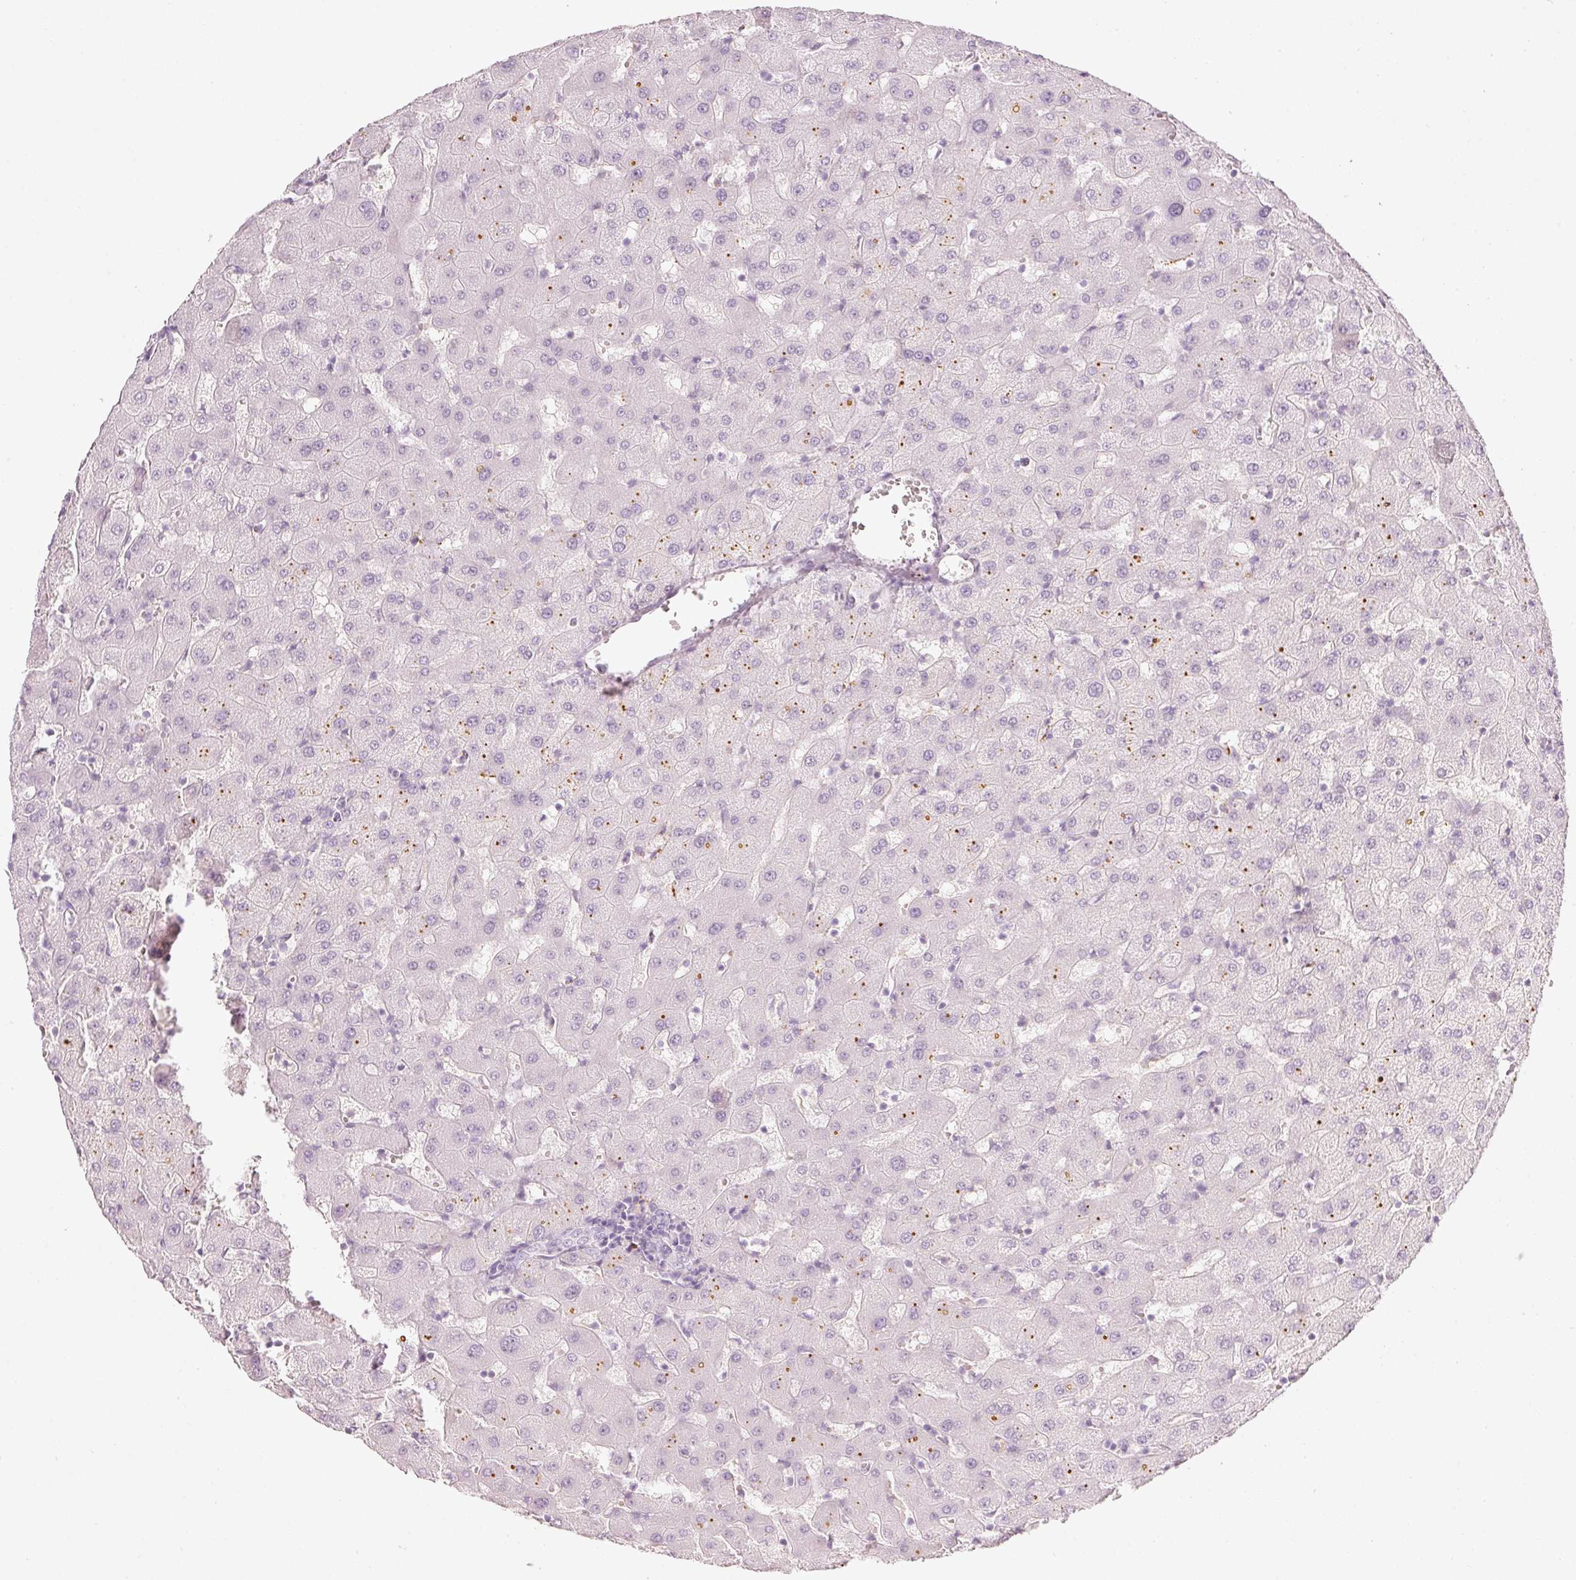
{"staining": {"intensity": "negative", "quantity": "none", "location": "none"}, "tissue": "liver", "cell_type": "Cholangiocytes", "image_type": "normal", "snomed": [{"axis": "morphology", "description": "Normal tissue, NOS"}, {"axis": "topography", "description": "Liver"}], "caption": "DAB immunohistochemical staining of benign human liver demonstrates no significant staining in cholangiocytes.", "gene": "VCAM1", "patient": {"sex": "female", "age": 63}}